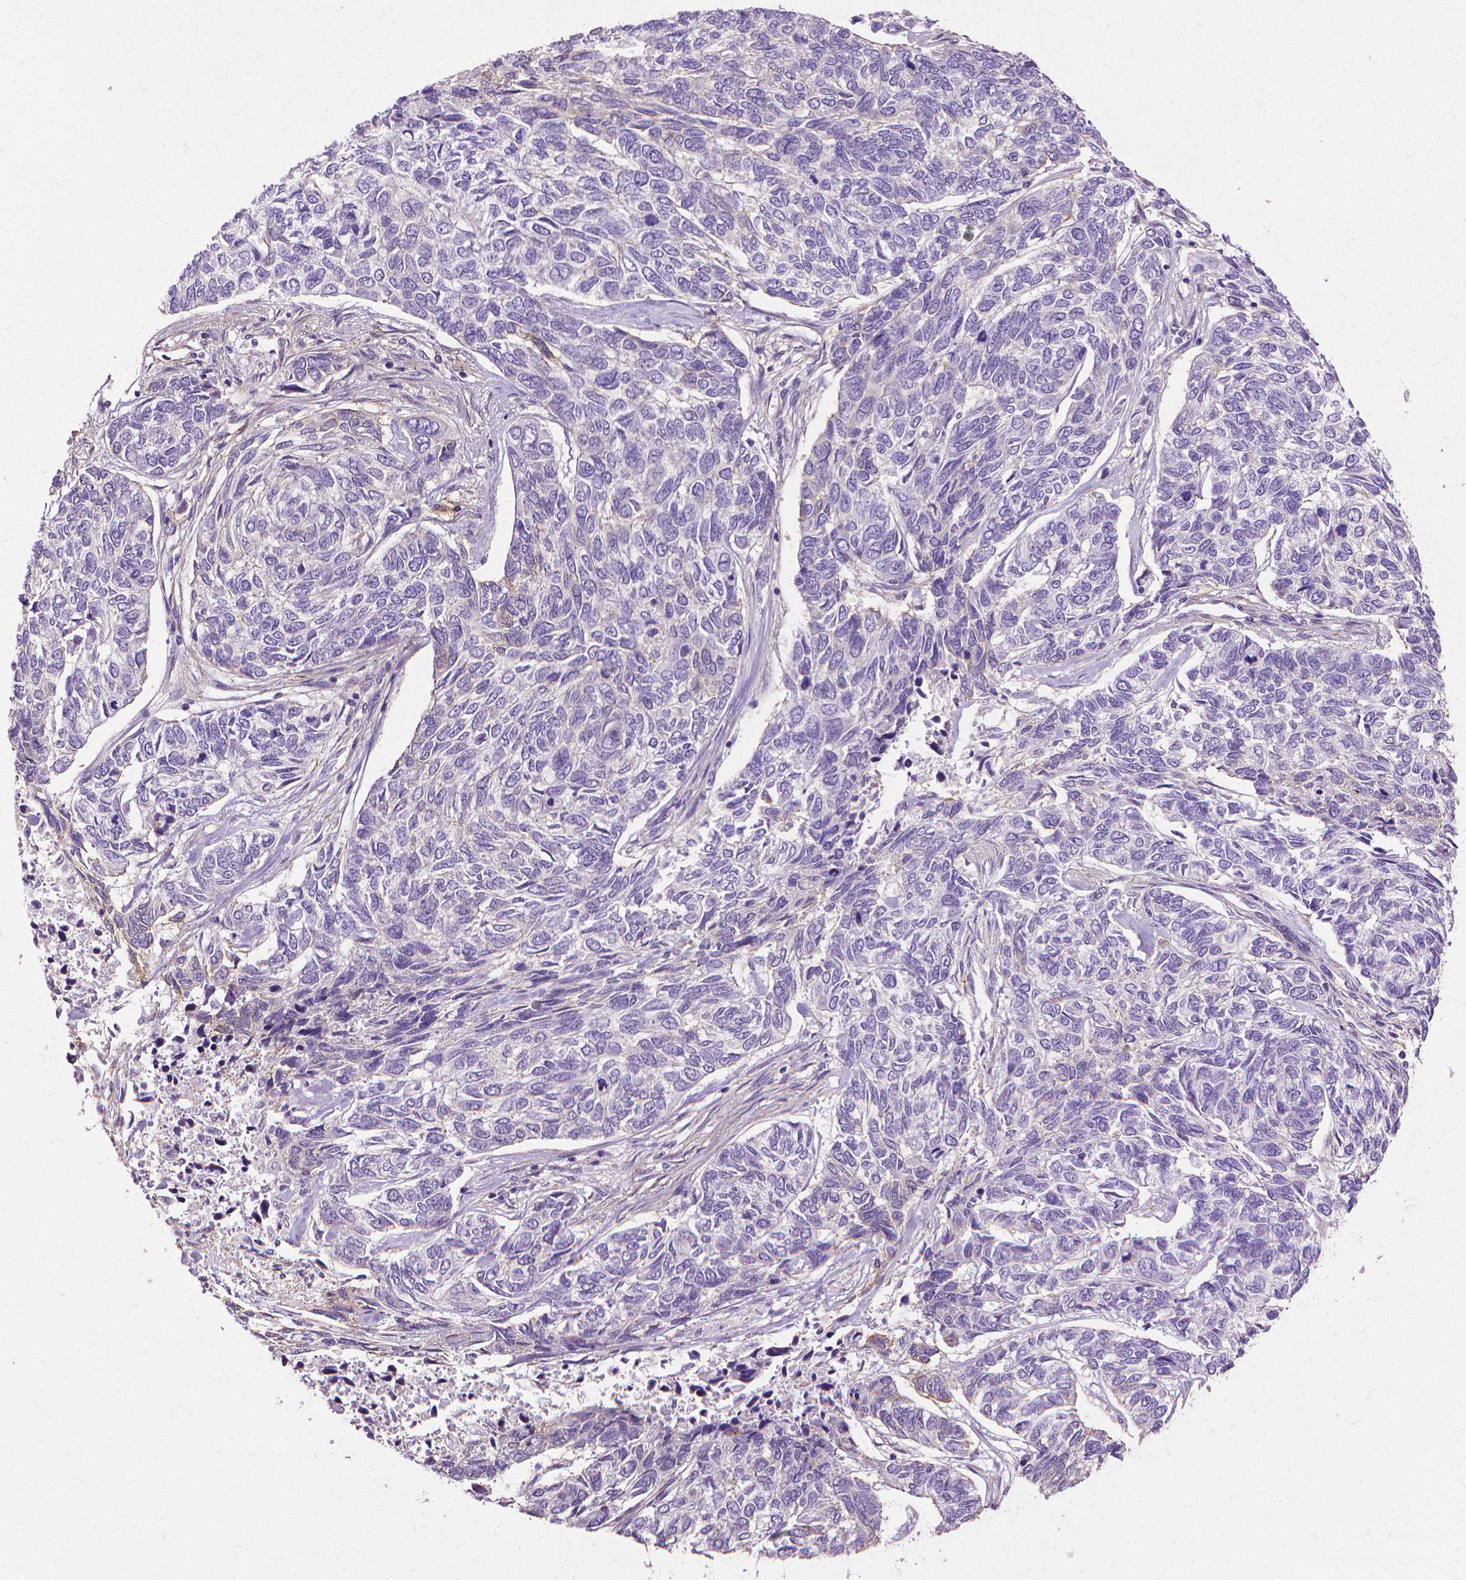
{"staining": {"intensity": "negative", "quantity": "none", "location": "none"}, "tissue": "skin cancer", "cell_type": "Tumor cells", "image_type": "cancer", "snomed": [{"axis": "morphology", "description": "Basal cell carcinoma"}, {"axis": "topography", "description": "Skin"}], "caption": "An immunohistochemistry (IHC) histopathology image of skin cancer (basal cell carcinoma) is shown. There is no staining in tumor cells of skin cancer (basal cell carcinoma). (Stains: DAB immunohistochemistry (IHC) with hematoxylin counter stain, Microscopy: brightfield microscopy at high magnification).", "gene": "CFAP157", "patient": {"sex": "female", "age": 65}}